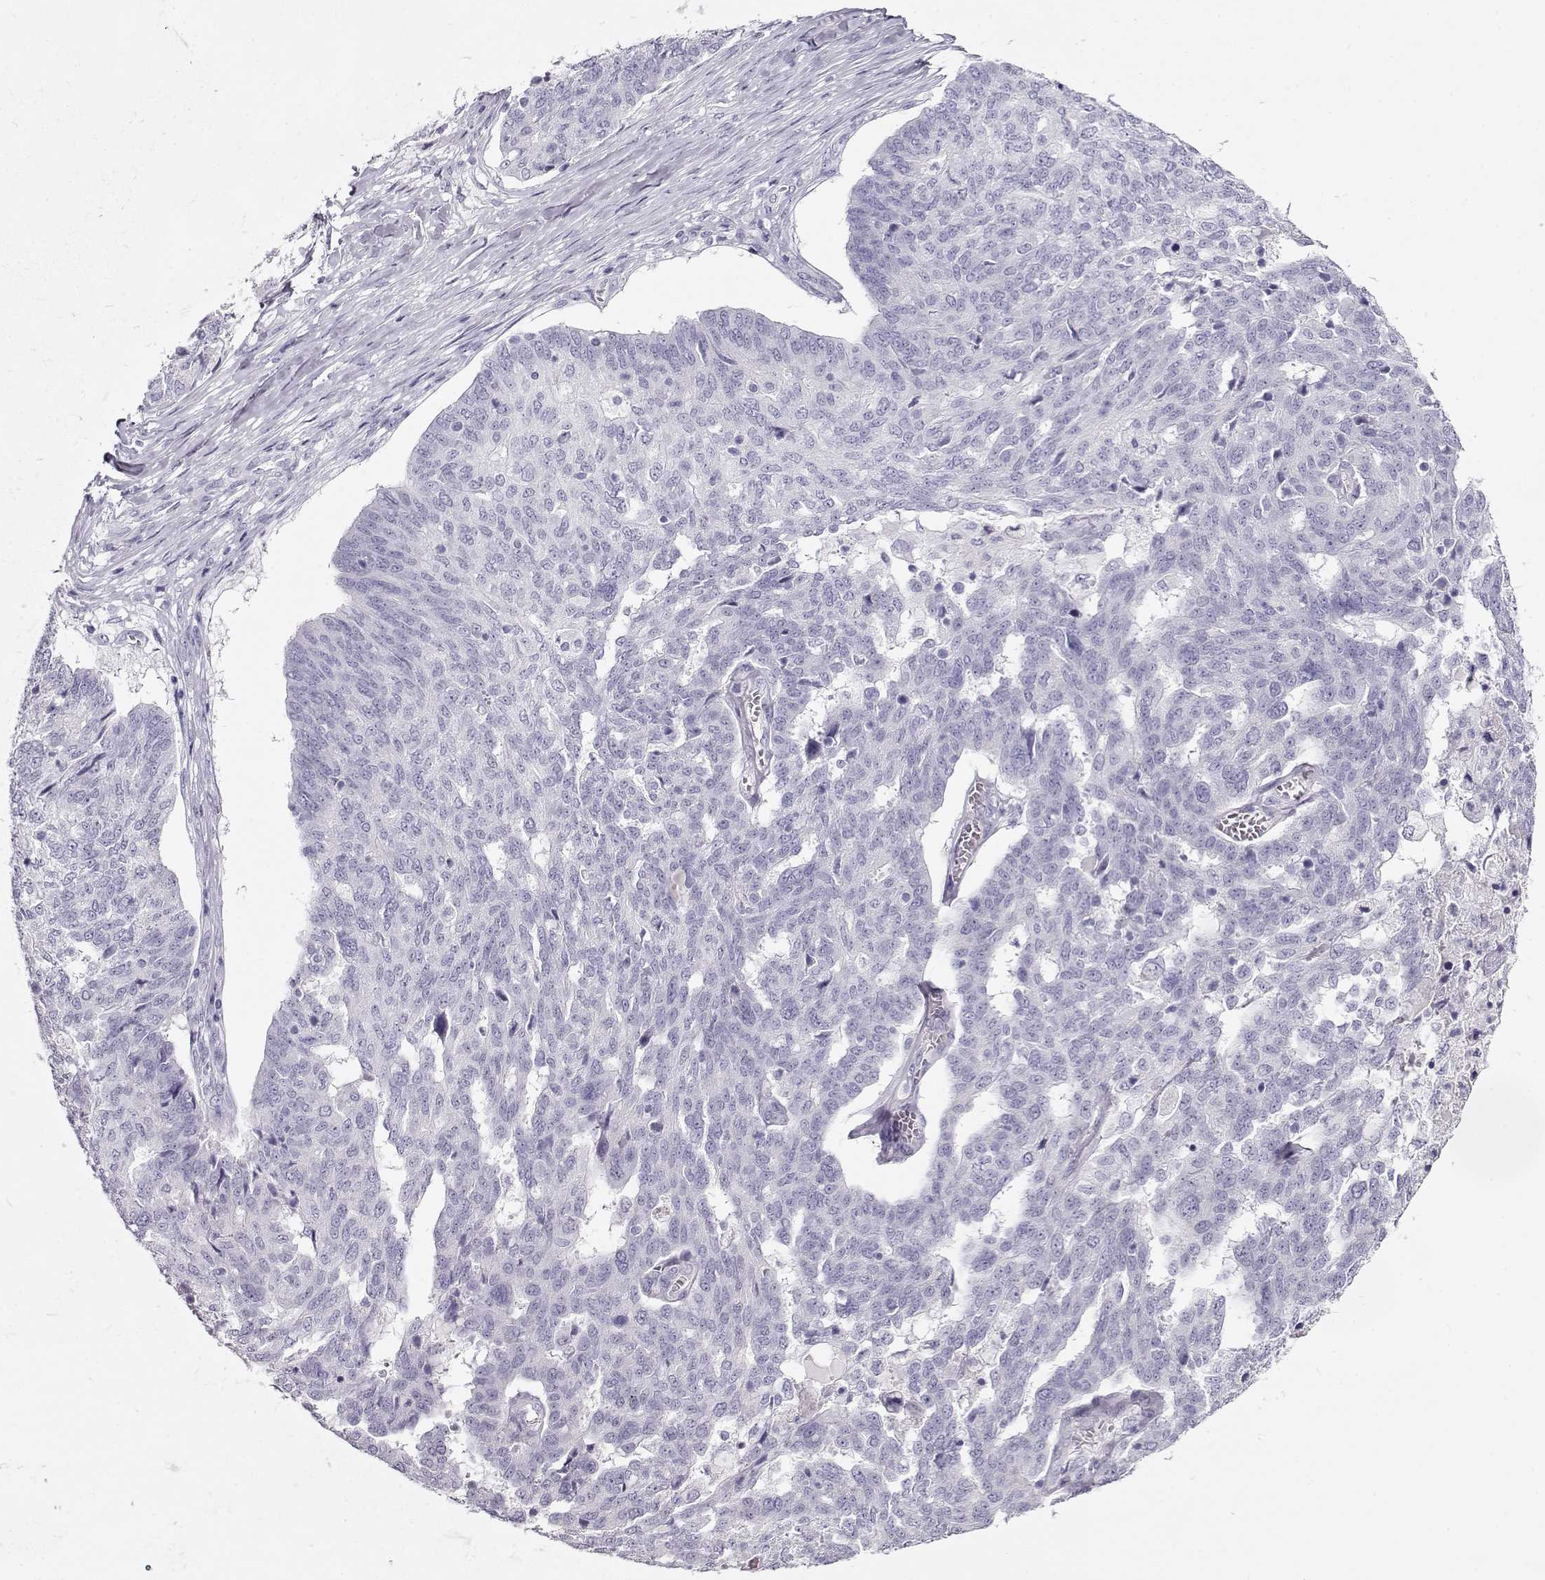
{"staining": {"intensity": "negative", "quantity": "none", "location": "none"}, "tissue": "ovarian cancer", "cell_type": "Tumor cells", "image_type": "cancer", "snomed": [{"axis": "morphology", "description": "Cystadenocarcinoma, serous, NOS"}, {"axis": "topography", "description": "Ovary"}], "caption": "Tumor cells show no significant protein expression in ovarian cancer (serous cystadenocarcinoma). (Brightfield microscopy of DAB immunohistochemistry (IHC) at high magnification).", "gene": "ACTN2", "patient": {"sex": "female", "age": 67}}